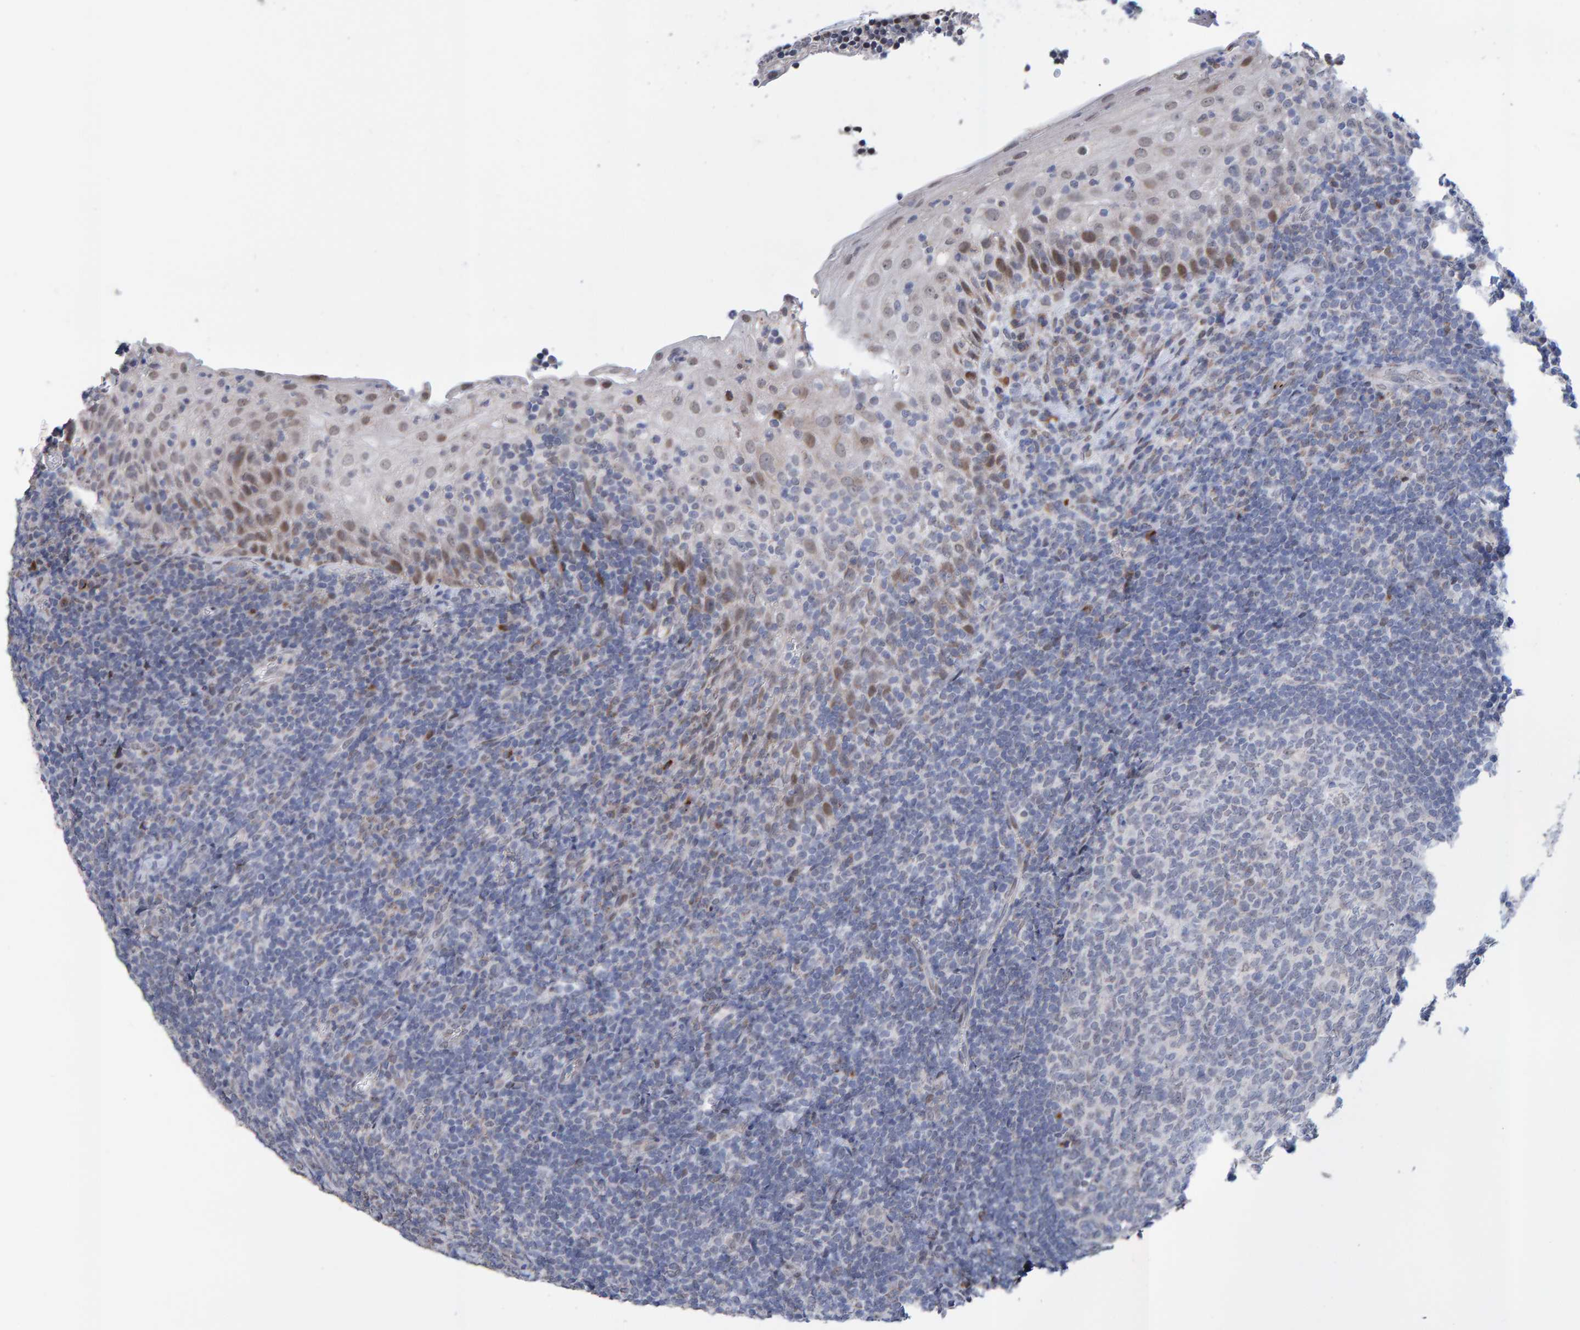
{"staining": {"intensity": "negative", "quantity": "none", "location": "none"}, "tissue": "tonsil", "cell_type": "Germinal center cells", "image_type": "normal", "snomed": [{"axis": "morphology", "description": "Normal tissue, NOS"}, {"axis": "topography", "description": "Tonsil"}], "caption": "Immunohistochemistry (IHC) photomicrograph of benign tonsil stained for a protein (brown), which demonstrates no positivity in germinal center cells.", "gene": "USP43", "patient": {"sex": "male", "age": 37}}